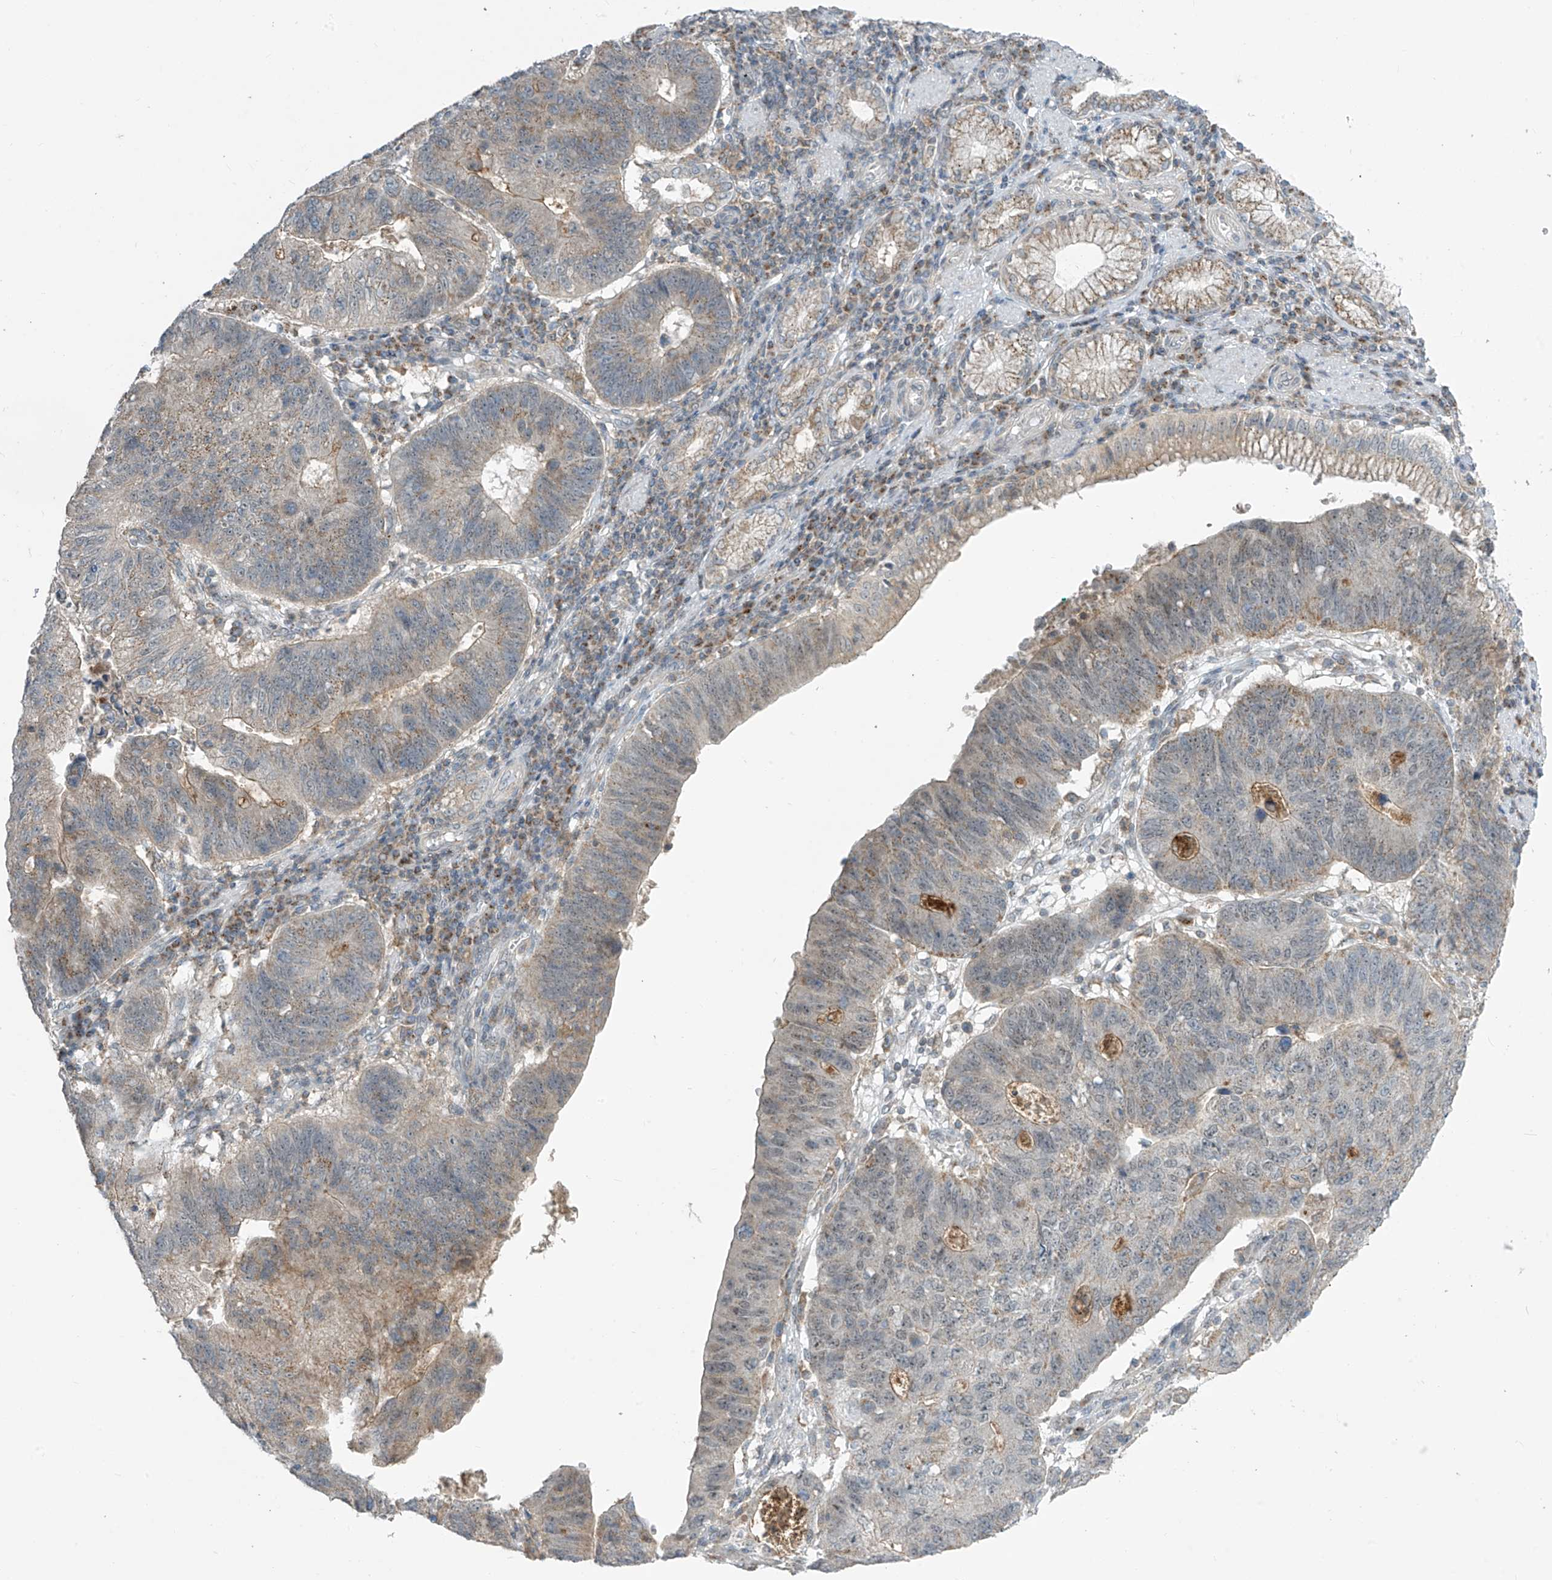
{"staining": {"intensity": "weak", "quantity": "<25%", "location": "cytoplasmic/membranous"}, "tissue": "stomach cancer", "cell_type": "Tumor cells", "image_type": "cancer", "snomed": [{"axis": "morphology", "description": "Adenocarcinoma, NOS"}, {"axis": "topography", "description": "Stomach"}], "caption": "A high-resolution image shows immunohistochemistry staining of stomach cancer (adenocarcinoma), which exhibits no significant expression in tumor cells.", "gene": "PARVG", "patient": {"sex": "male", "age": 59}}